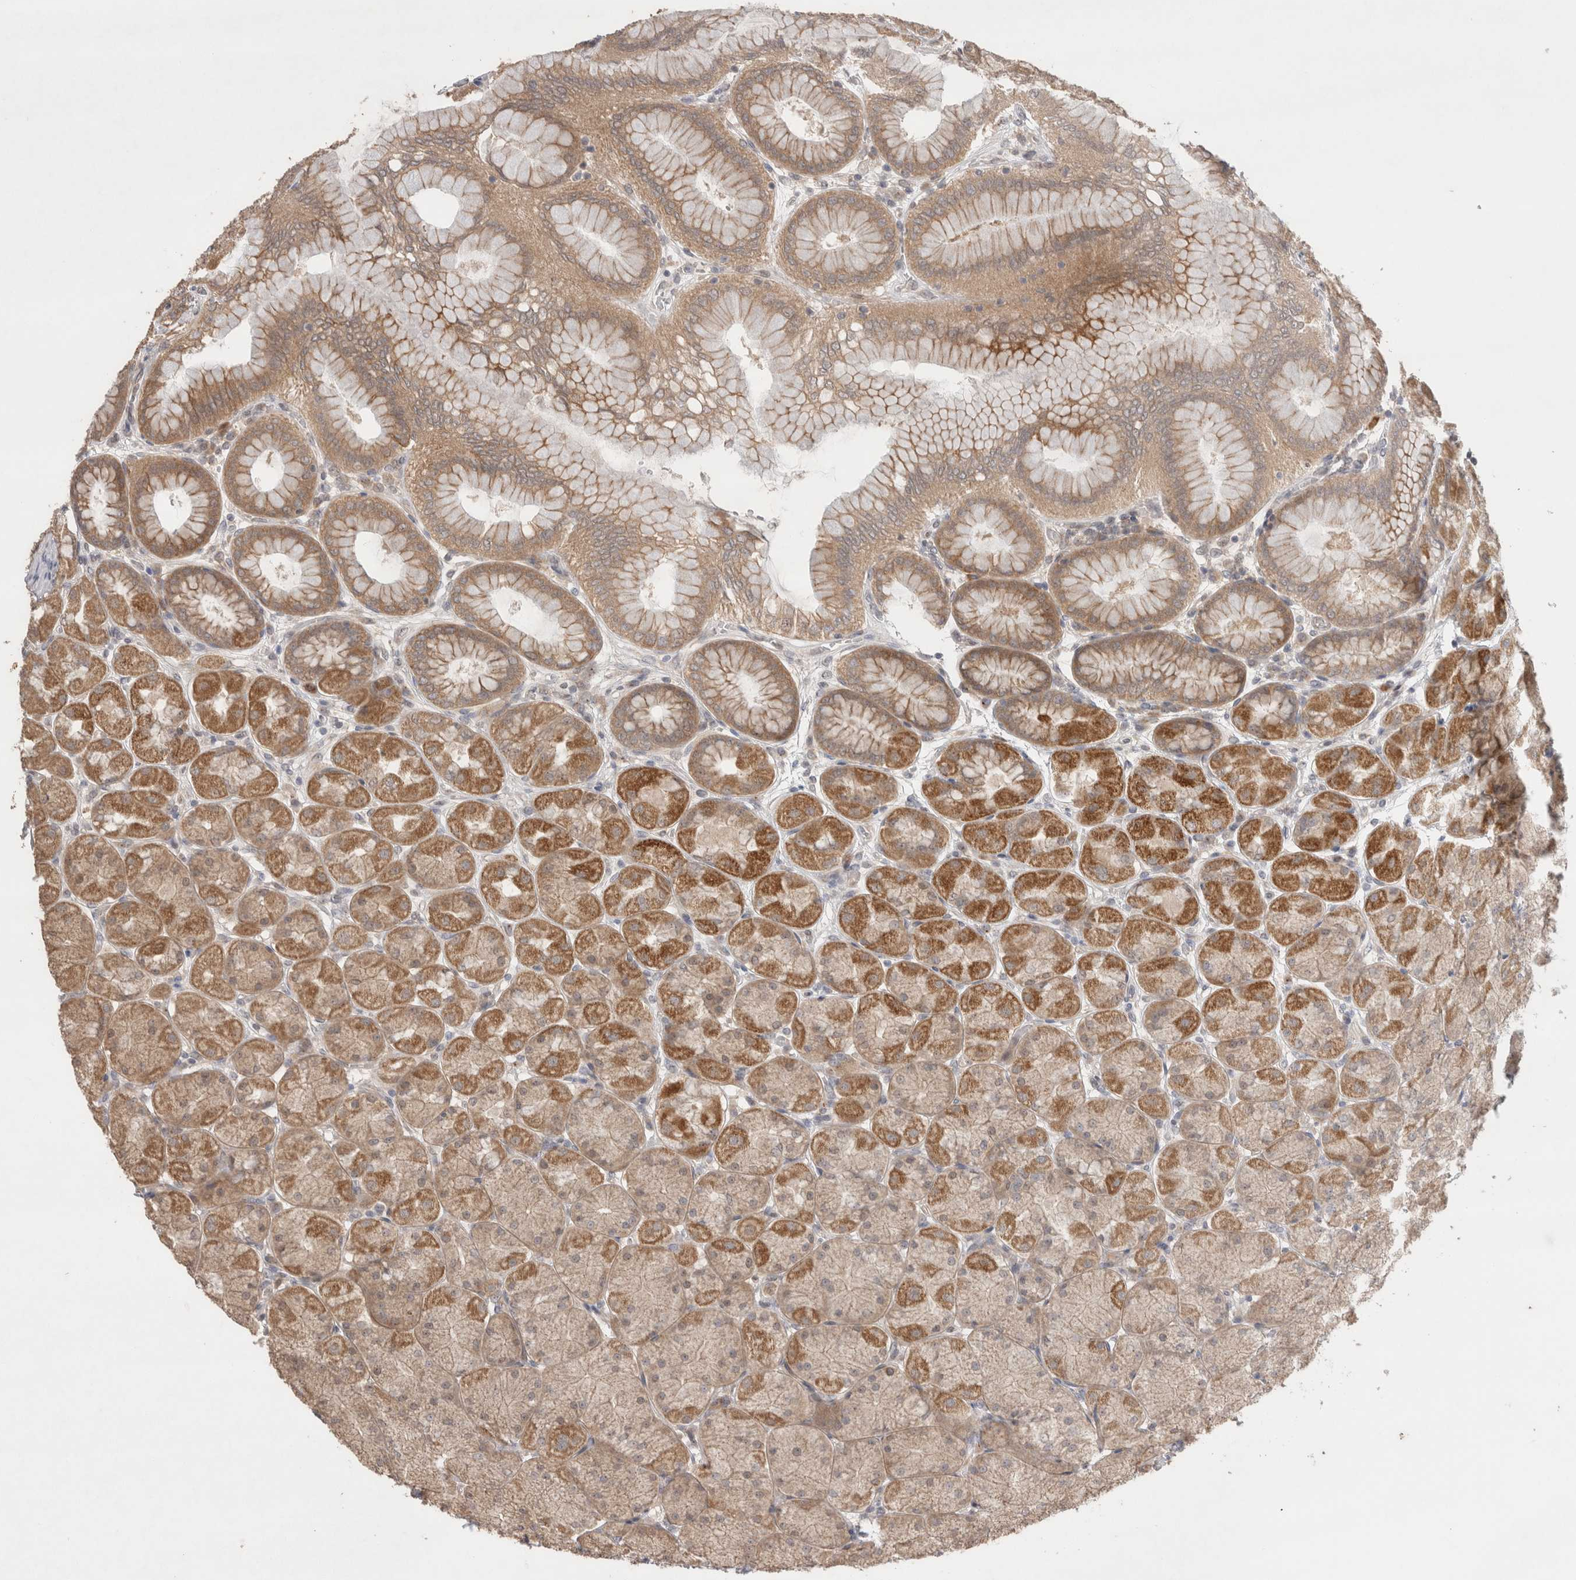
{"staining": {"intensity": "strong", "quantity": "25%-75%", "location": "cytoplasmic/membranous"}, "tissue": "stomach", "cell_type": "Glandular cells", "image_type": "normal", "snomed": [{"axis": "morphology", "description": "Normal tissue, NOS"}, {"axis": "topography", "description": "Stomach, upper"}], "caption": "DAB (3,3'-diaminobenzidine) immunohistochemical staining of normal human stomach exhibits strong cytoplasmic/membranous protein expression in approximately 25%-75% of glandular cells. The staining was performed using DAB, with brown indicating positive protein expression. Nuclei are stained blue with hematoxylin.", "gene": "SLC29A1", "patient": {"sex": "female", "age": 56}}